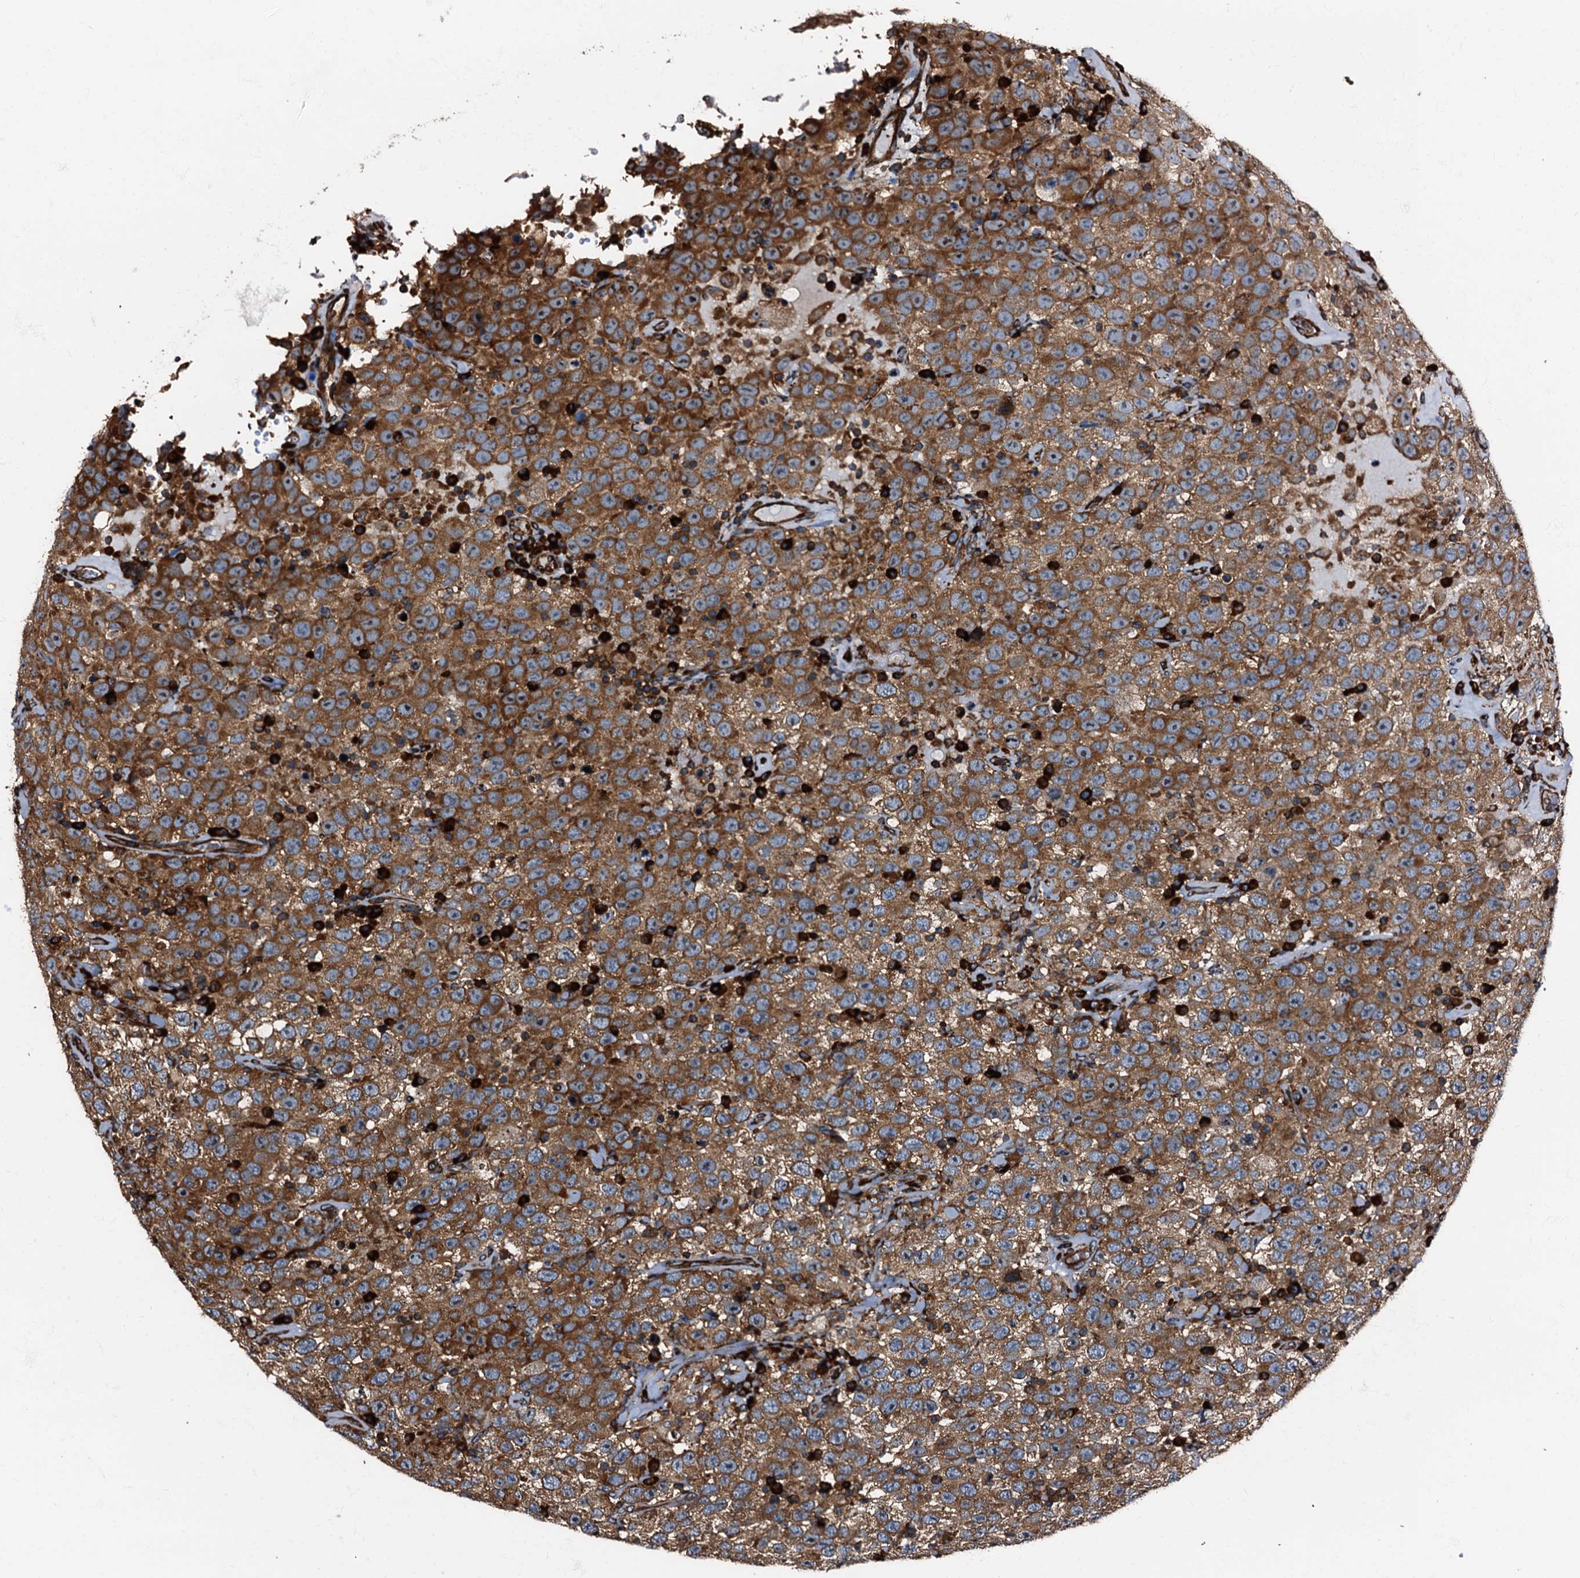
{"staining": {"intensity": "moderate", "quantity": ">75%", "location": "cytoplasmic/membranous"}, "tissue": "testis cancer", "cell_type": "Tumor cells", "image_type": "cancer", "snomed": [{"axis": "morphology", "description": "Seminoma, NOS"}, {"axis": "topography", "description": "Testis"}], "caption": "Immunohistochemical staining of testis cancer exhibits medium levels of moderate cytoplasmic/membranous protein expression in approximately >75% of tumor cells.", "gene": "ATP2C1", "patient": {"sex": "male", "age": 41}}